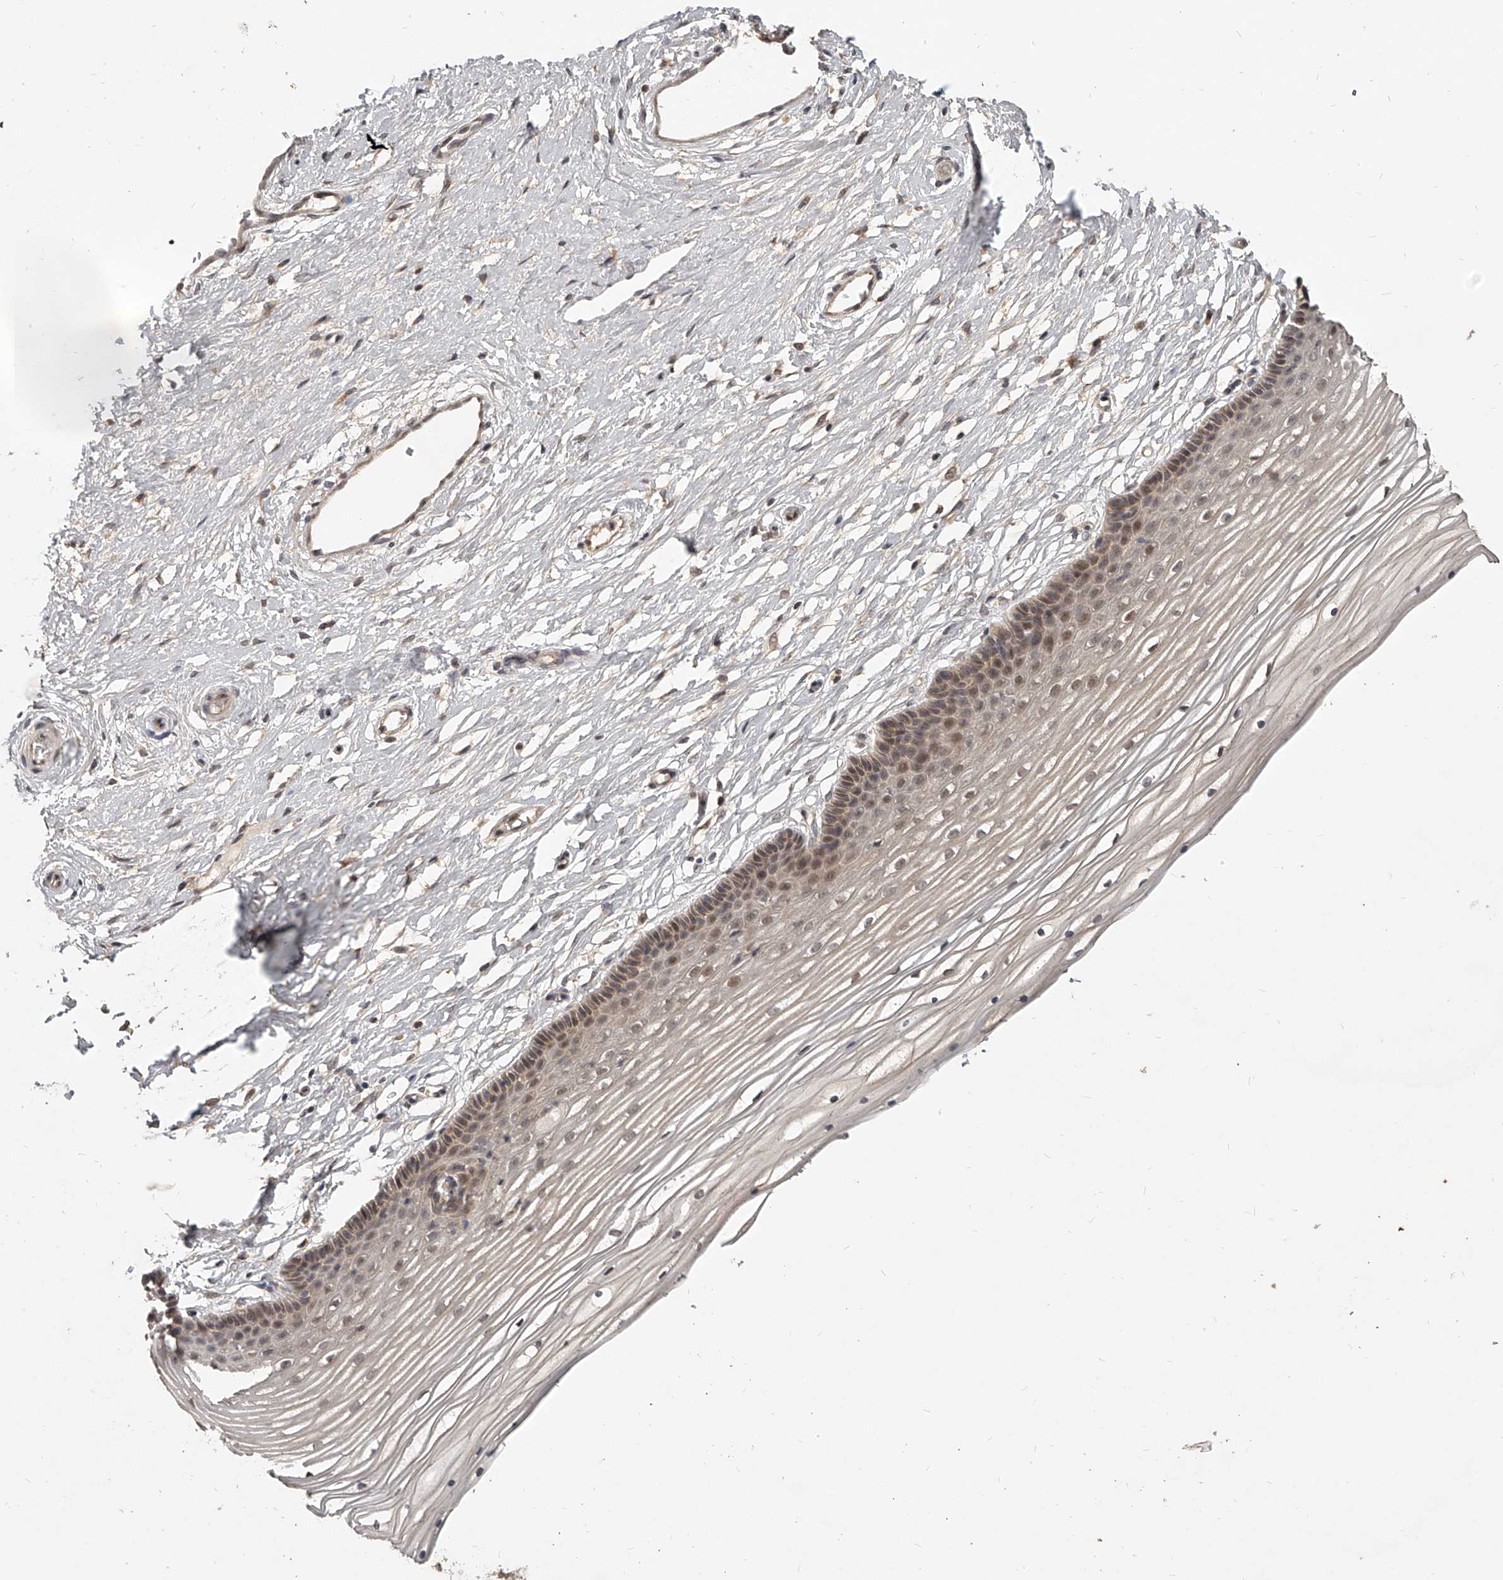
{"staining": {"intensity": "moderate", "quantity": "25%-75%", "location": "cytoplasmic/membranous,nuclear"}, "tissue": "vagina", "cell_type": "Squamous epithelial cells", "image_type": "normal", "snomed": [{"axis": "morphology", "description": "Normal tissue, NOS"}, {"axis": "topography", "description": "Vagina"}, {"axis": "topography", "description": "Cervix"}], "caption": "IHC histopathology image of normal vagina: human vagina stained using immunohistochemistry (IHC) displays medium levels of moderate protein expression localized specifically in the cytoplasmic/membranous,nuclear of squamous epithelial cells, appearing as a cytoplasmic/membranous,nuclear brown color.", "gene": "SLC37A1", "patient": {"sex": "female", "age": 40}}